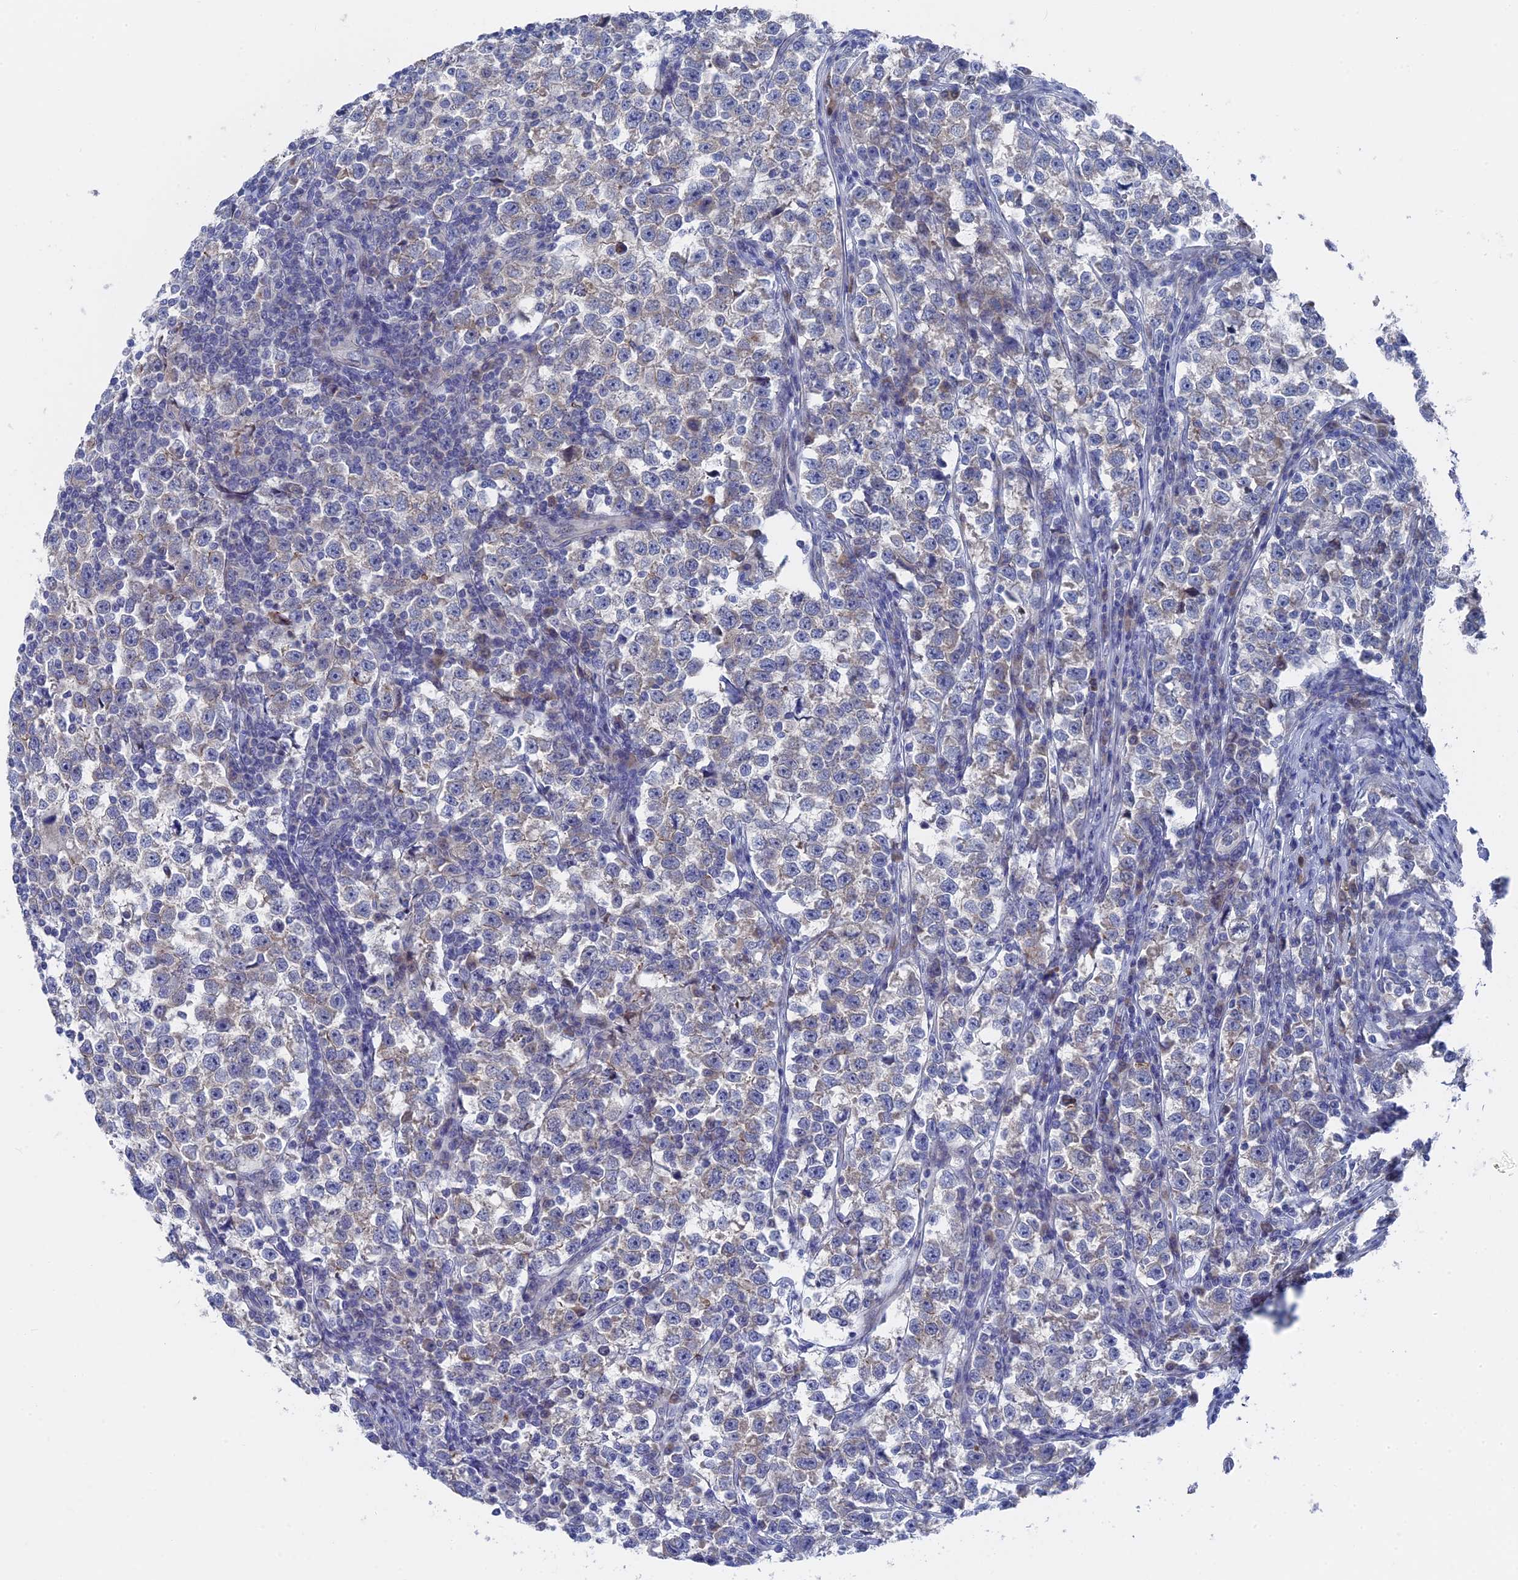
{"staining": {"intensity": "negative", "quantity": "none", "location": "none"}, "tissue": "testis cancer", "cell_type": "Tumor cells", "image_type": "cancer", "snomed": [{"axis": "morphology", "description": "Normal tissue, NOS"}, {"axis": "morphology", "description": "Seminoma, NOS"}, {"axis": "topography", "description": "Testis"}], "caption": "There is no significant positivity in tumor cells of testis cancer (seminoma).", "gene": "TMEM161A", "patient": {"sex": "male", "age": 43}}